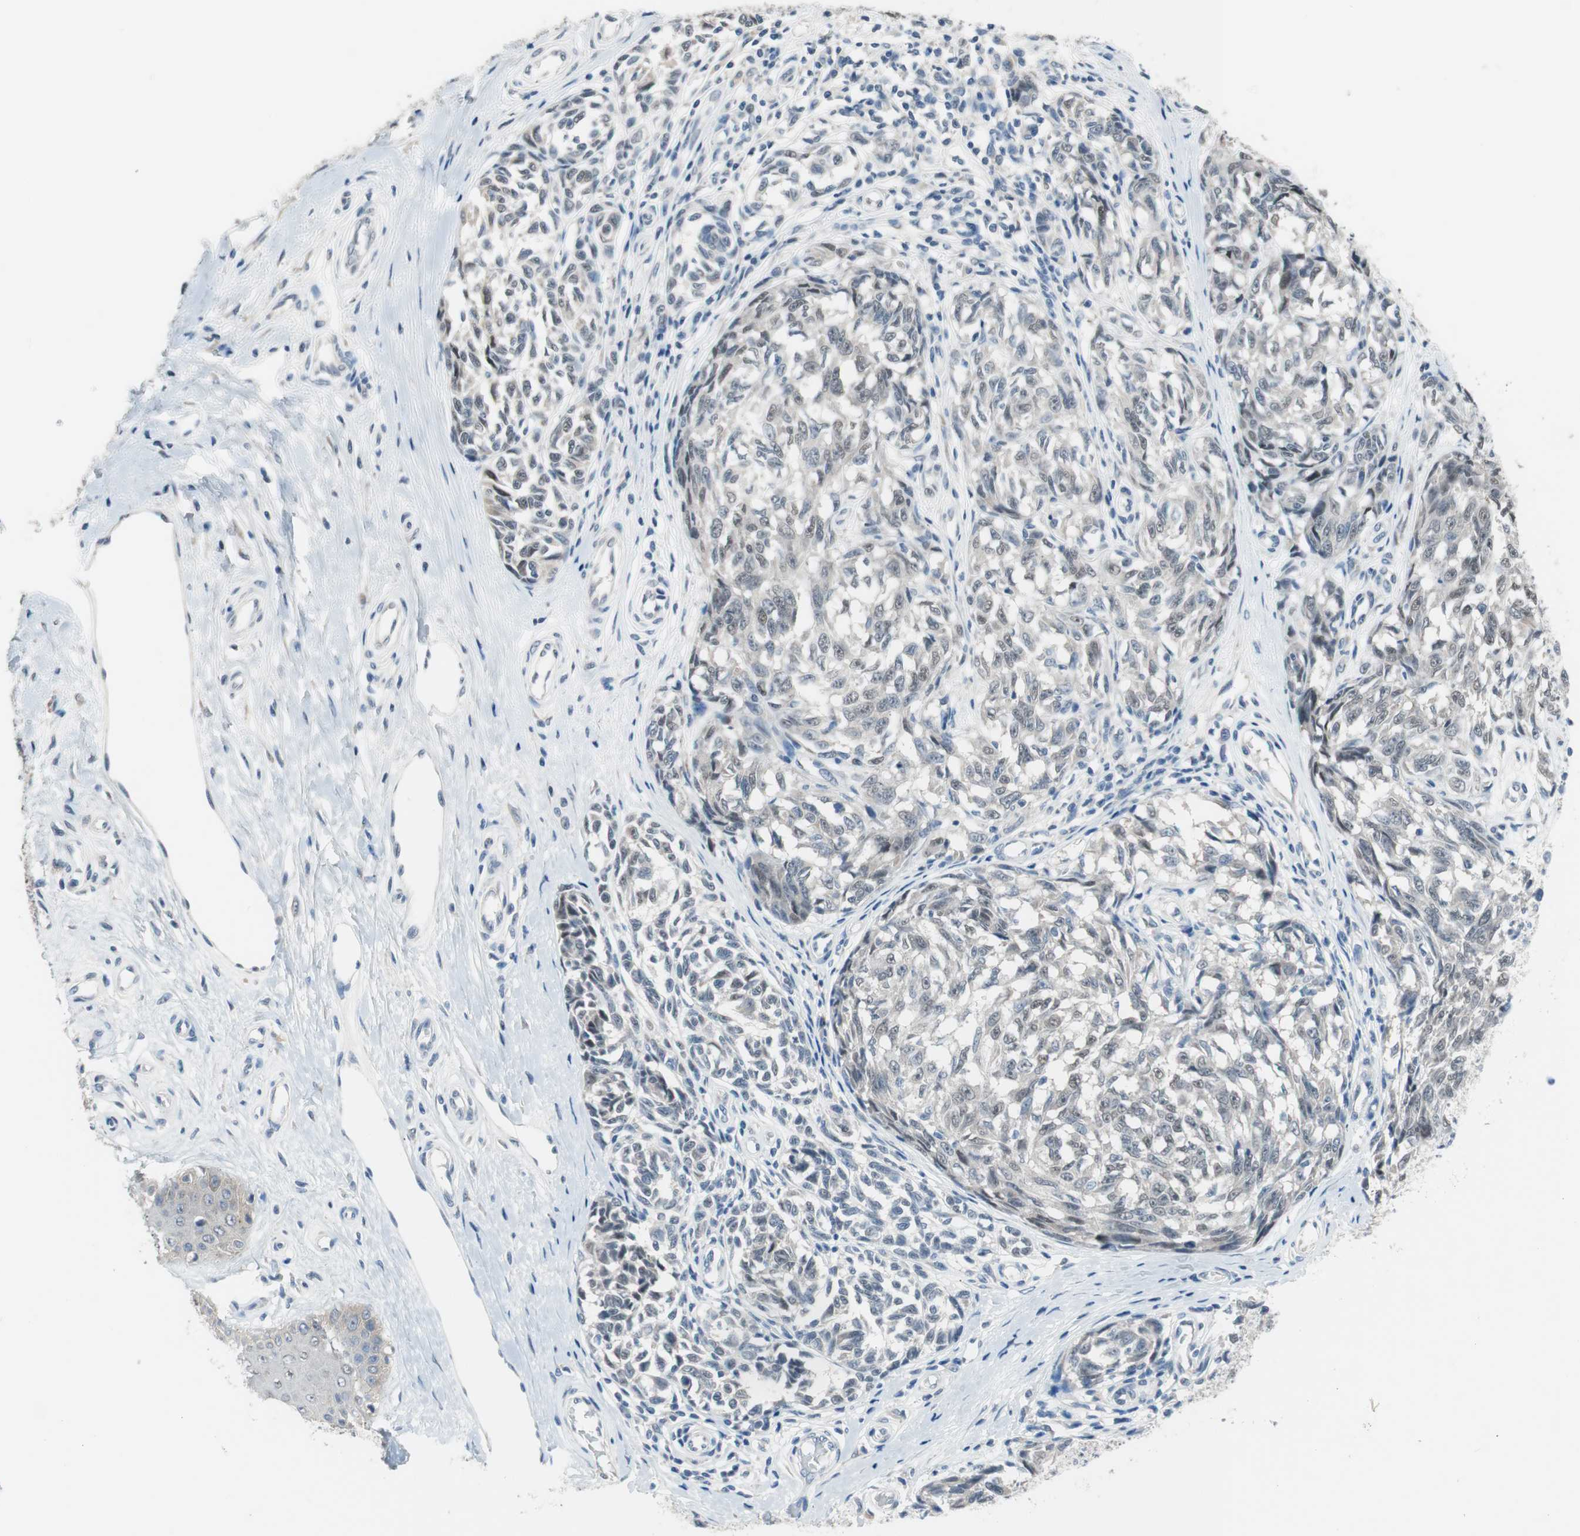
{"staining": {"intensity": "weak", "quantity": "<25%", "location": "nuclear"}, "tissue": "melanoma", "cell_type": "Tumor cells", "image_type": "cancer", "snomed": [{"axis": "morphology", "description": "Malignant melanoma, NOS"}, {"axis": "topography", "description": "Skin"}], "caption": "Immunohistochemistry (IHC) micrograph of human melanoma stained for a protein (brown), which shows no expression in tumor cells.", "gene": "GRHL1", "patient": {"sex": "female", "age": 64}}